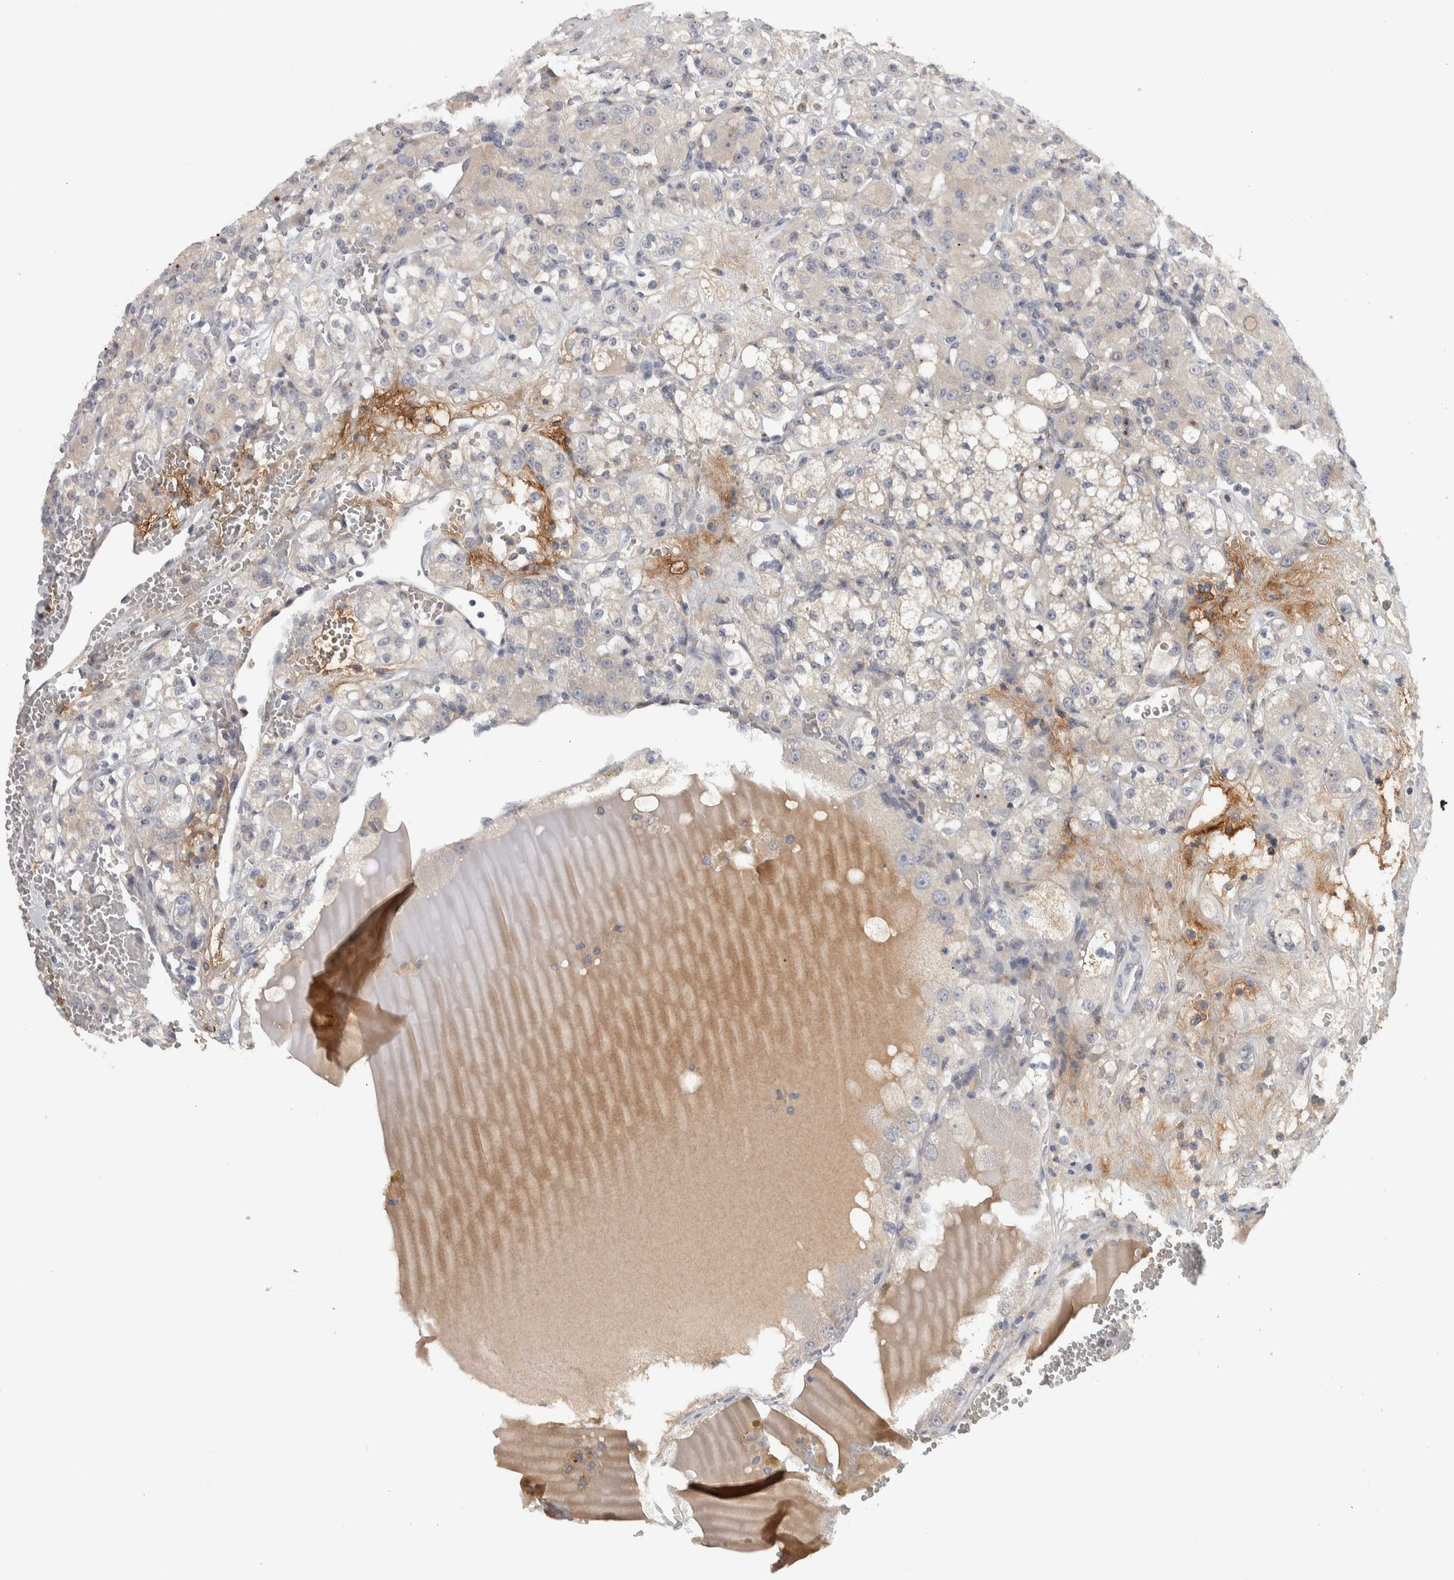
{"staining": {"intensity": "weak", "quantity": "<25%", "location": "cytoplasmic/membranous"}, "tissue": "renal cancer", "cell_type": "Tumor cells", "image_type": "cancer", "snomed": [{"axis": "morphology", "description": "Normal tissue, NOS"}, {"axis": "morphology", "description": "Adenocarcinoma, NOS"}, {"axis": "topography", "description": "Kidney"}], "caption": "High power microscopy histopathology image of an immunohistochemistry image of adenocarcinoma (renal), revealing no significant positivity in tumor cells.", "gene": "ADPRM", "patient": {"sex": "male", "age": 61}}